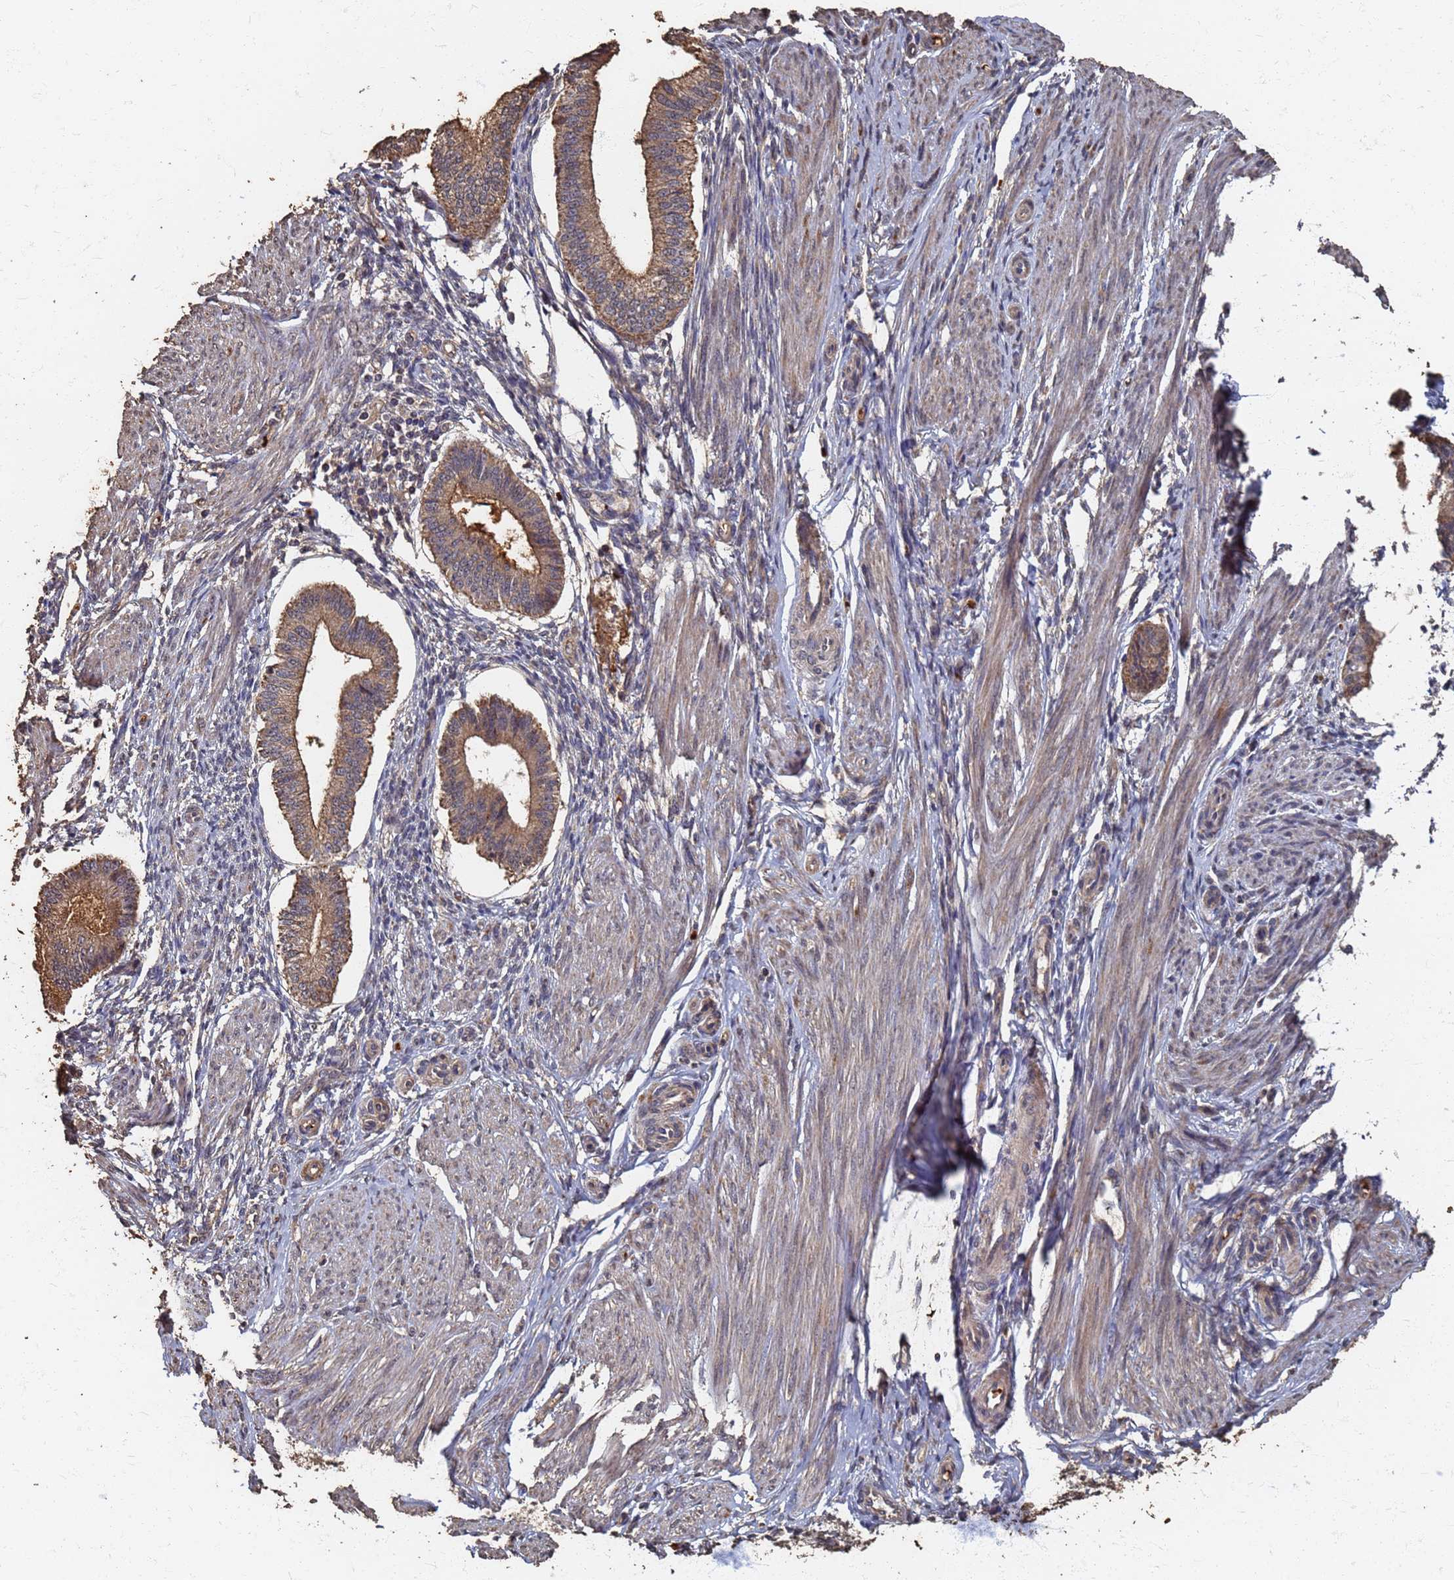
{"staining": {"intensity": "negative", "quantity": "none", "location": "none"}, "tissue": "endometrium", "cell_type": "Cells in endometrial stroma", "image_type": "normal", "snomed": [{"axis": "morphology", "description": "Normal tissue, NOS"}, {"axis": "topography", "description": "Endometrium"}], "caption": "This photomicrograph is of normal endometrium stained with immunohistochemistry to label a protein in brown with the nuclei are counter-stained blue. There is no staining in cells in endometrial stroma.", "gene": "DPH5", "patient": {"sex": "female", "age": 39}}